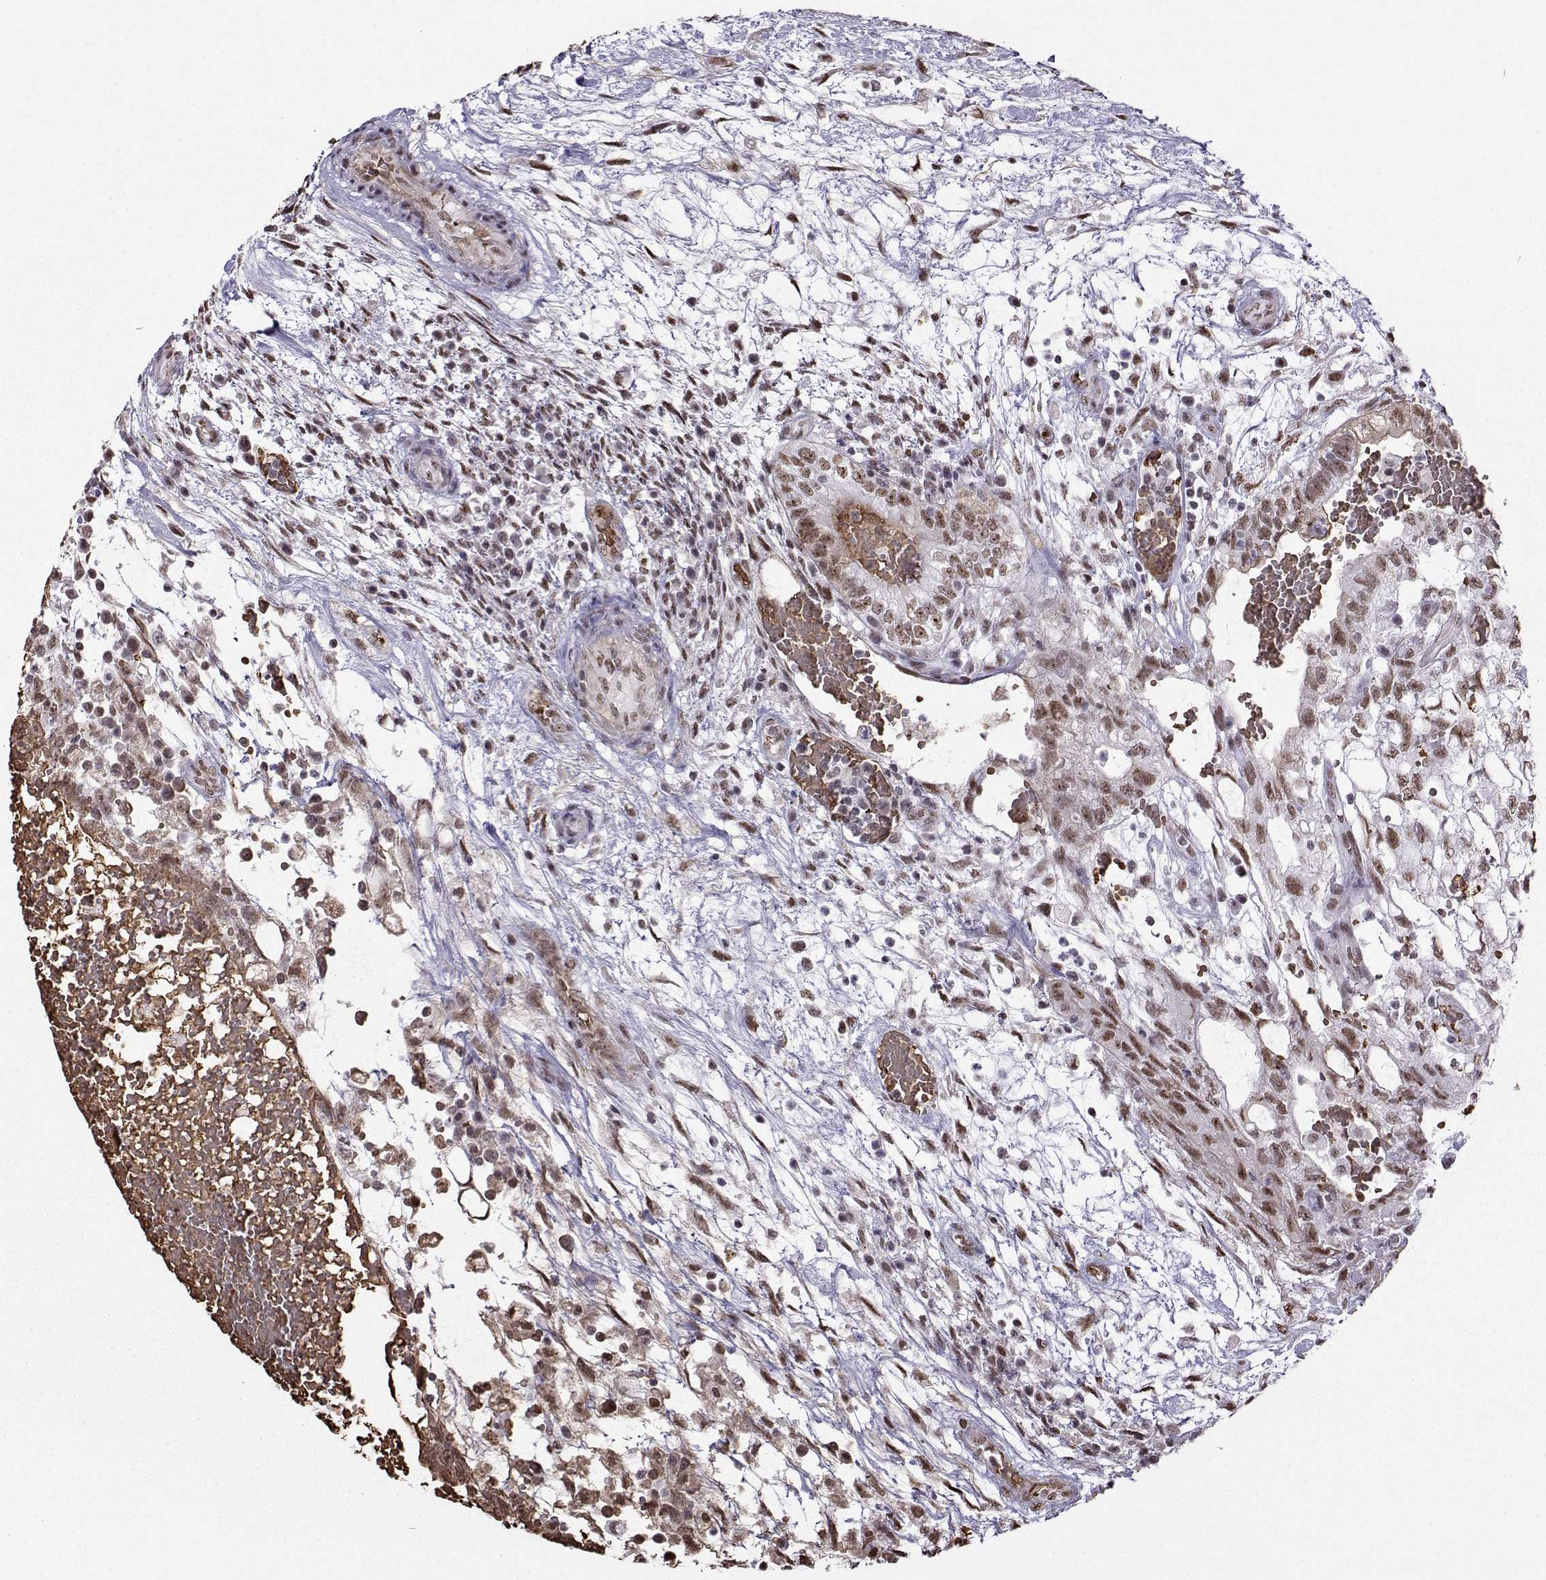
{"staining": {"intensity": "weak", "quantity": ">75%", "location": "nuclear"}, "tissue": "testis cancer", "cell_type": "Tumor cells", "image_type": "cancer", "snomed": [{"axis": "morphology", "description": "Normal tissue, NOS"}, {"axis": "morphology", "description": "Carcinoma, Embryonal, NOS"}, {"axis": "topography", "description": "Testis"}, {"axis": "topography", "description": "Epididymis"}], "caption": "Human testis cancer stained with a protein marker reveals weak staining in tumor cells.", "gene": "CCNK", "patient": {"sex": "male", "age": 32}}